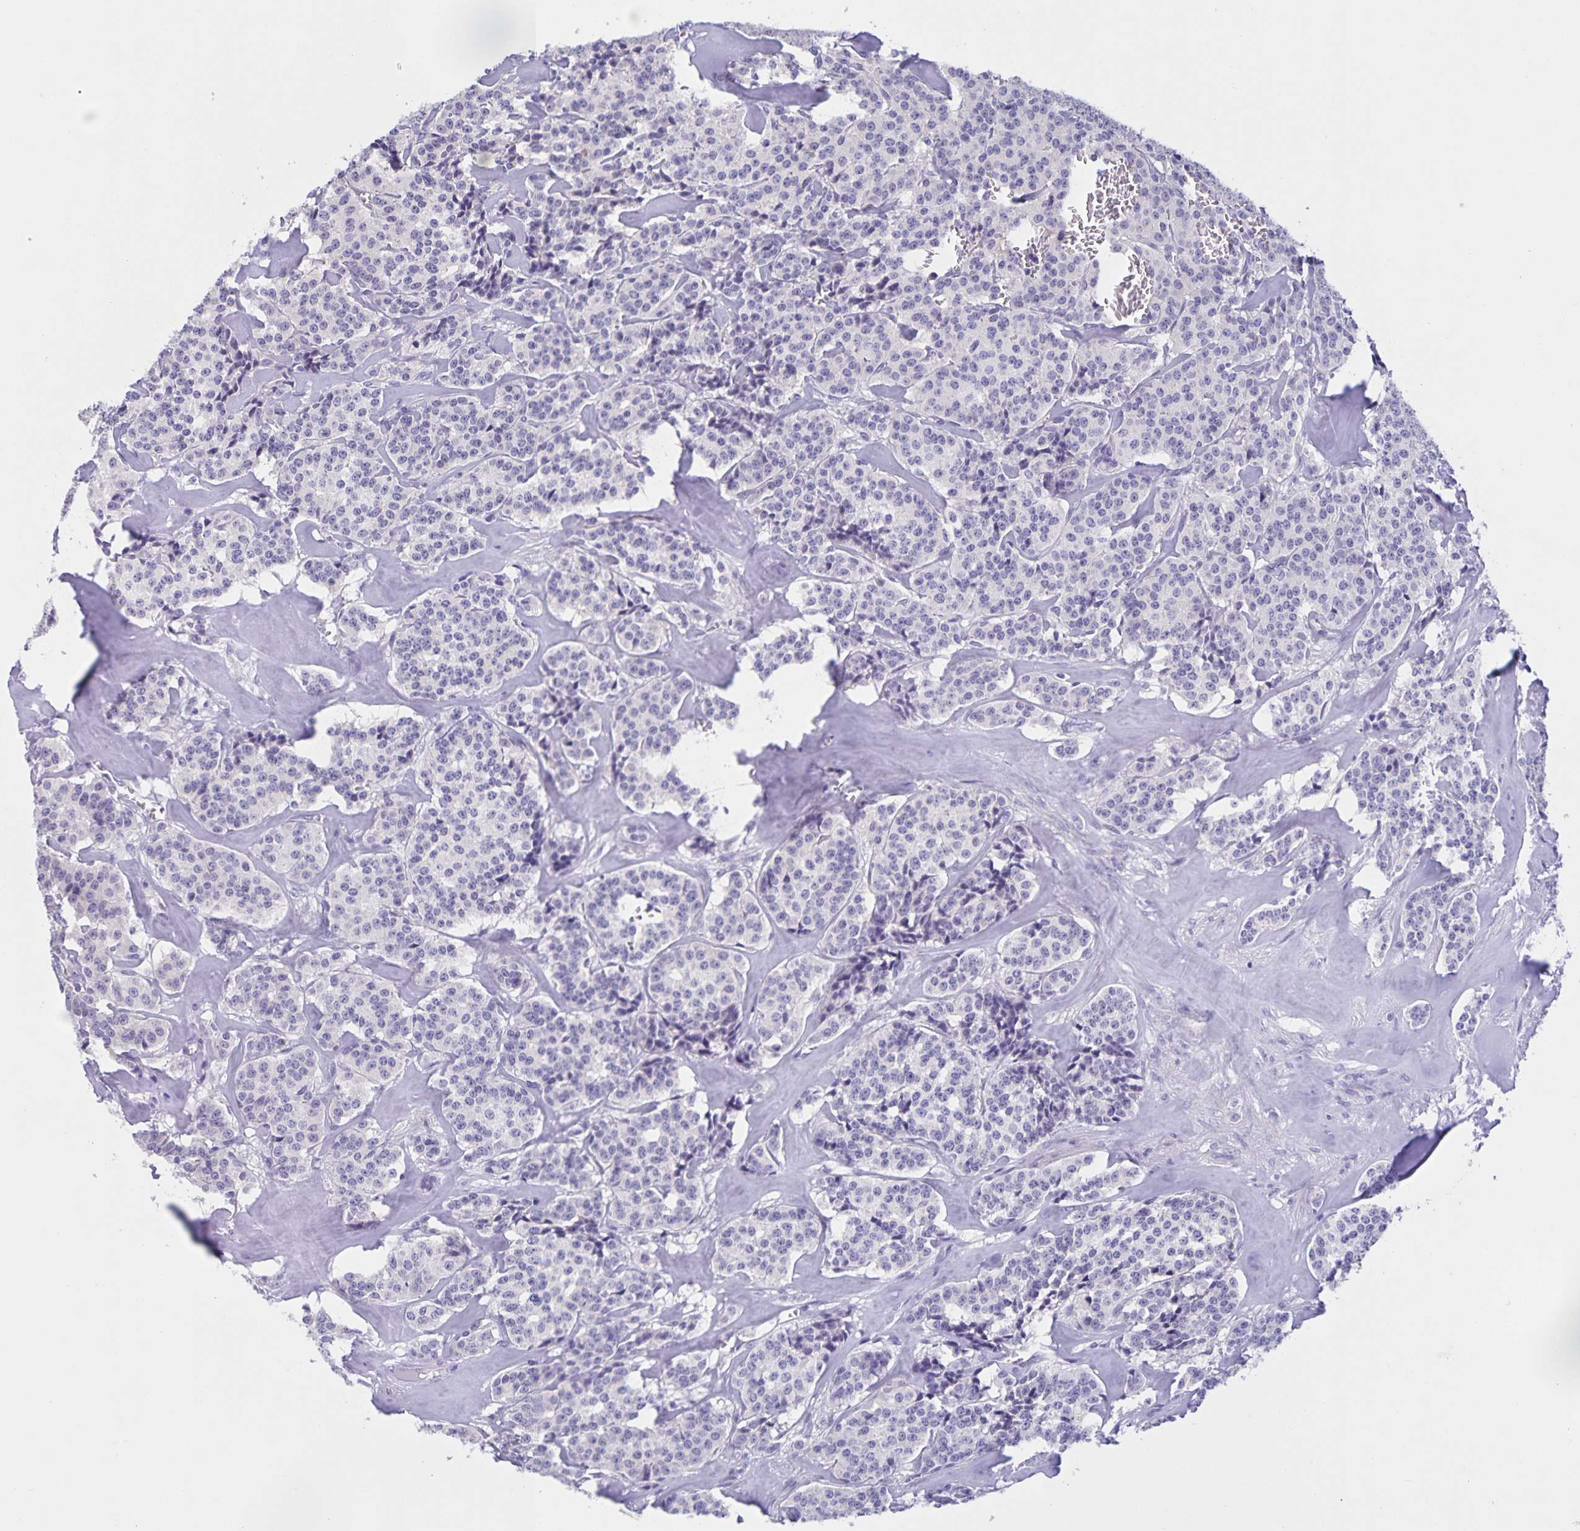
{"staining": {"intensity": "negative", "quantity": "none", "location": "none"}, "tissue": "carcinoid", "cell_type": "Tumor cells", "image_type": "cancer", "snomed": [{"axis": "morphology", "description": "Normal tissue, NOS"}, {"axis": "morphology", "description": "Carcinoid, malignant, NOS"}, {"axis": "topography", "description": "Lung"}], "caption": "Photomicrograph shows no significant protein expression in tumor cells of carcinoid (malignant). (DAB immunohistochemistry (IHC) visualized using brightfield microscopy, high magnification).", "gene": "DMGDH", "patient": {"sex": "female", "age": 46}}